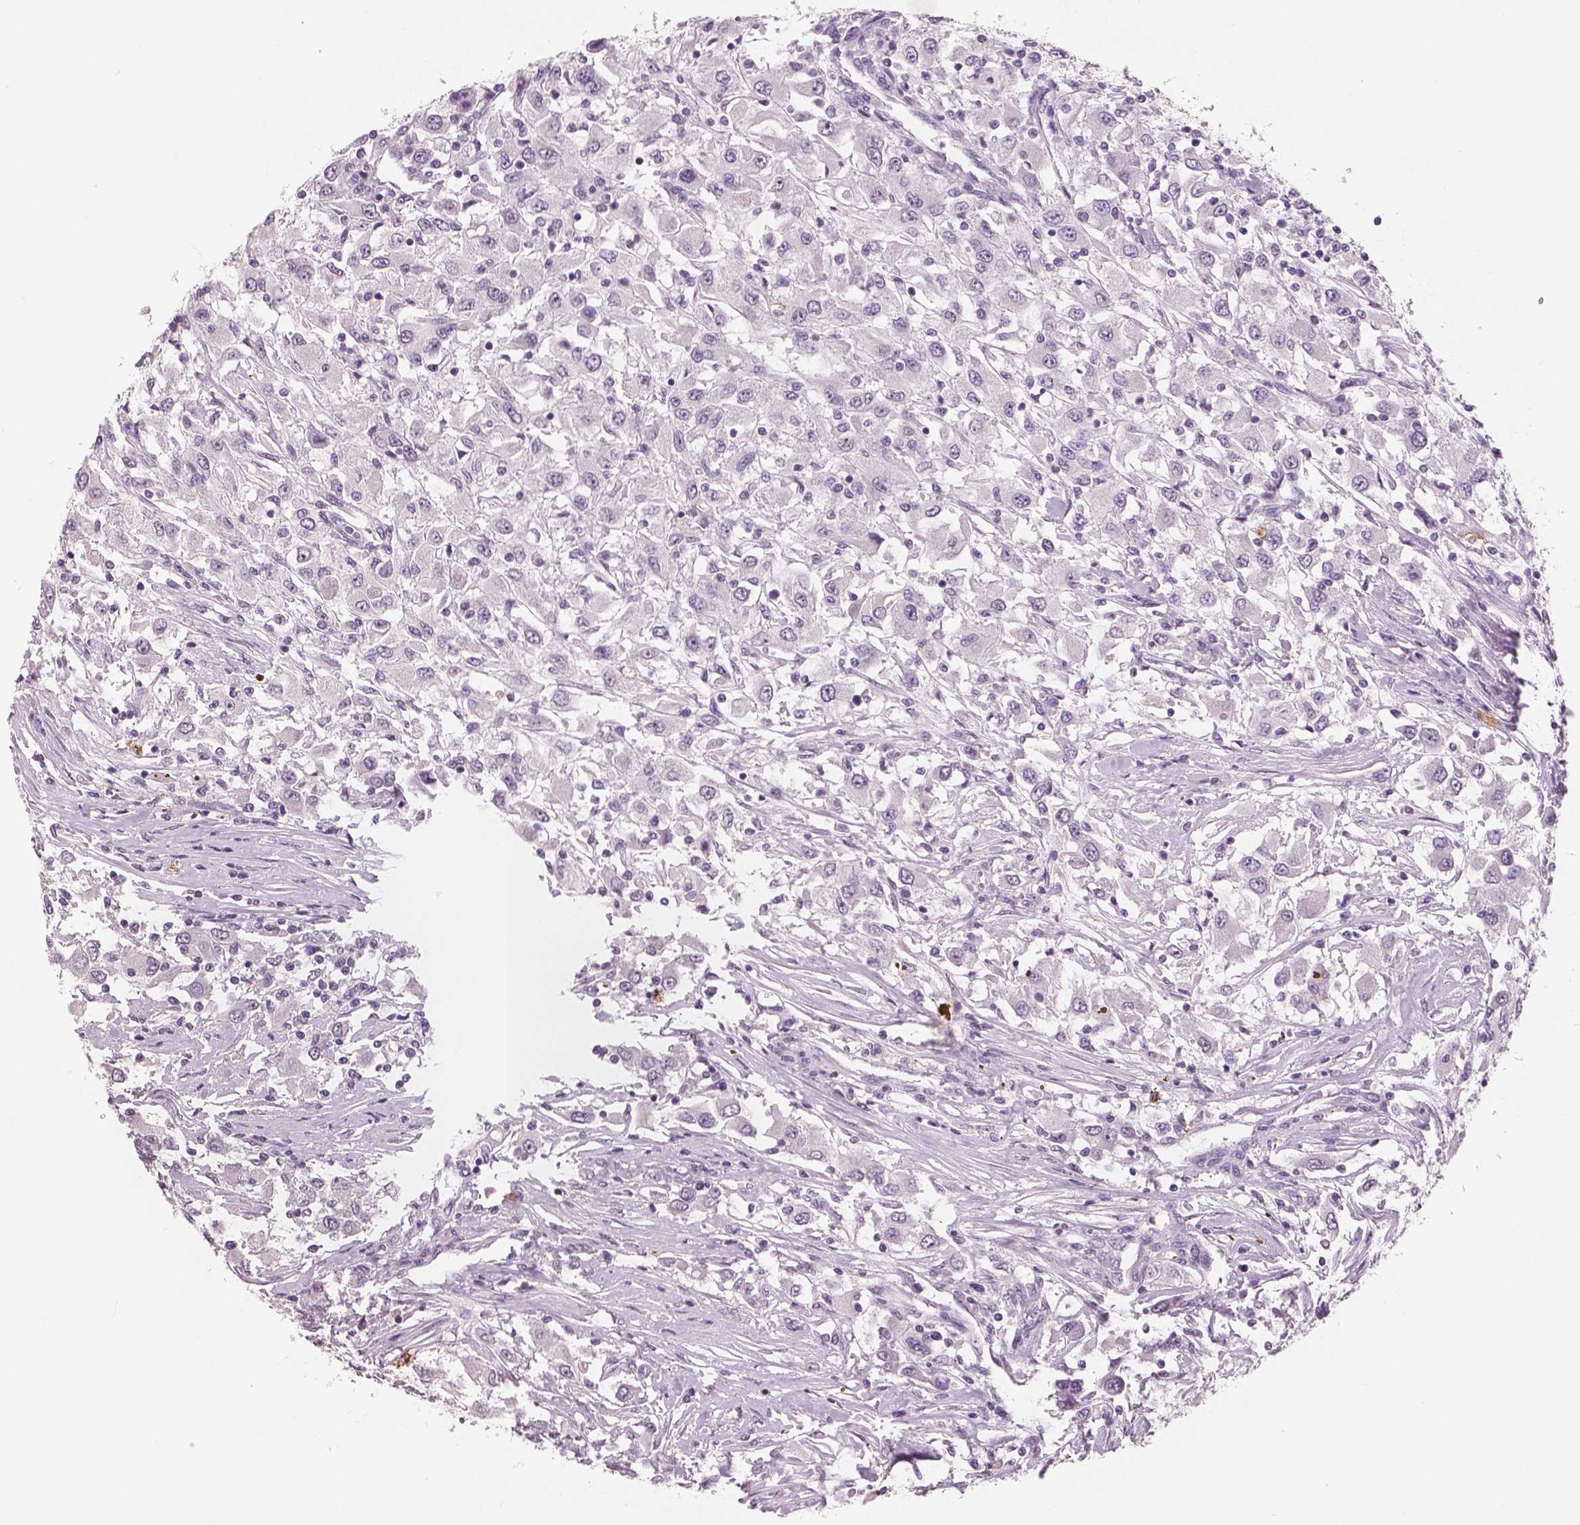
{"staining": {"intensity": "negative", "quantity": "none", "location": "none"}, "tissue": "renal cancer", "cell_type": "Tumor cells", "image_type": "cancer", "snomed": [{"axis": "morphology", "description": "Adenocarcinoma, NOS"}, {"axis": "topography", "description": "Kidney"}], "caption": "Tumor cells are negative for protein expression in human renal cancer.", "gene": "KIT", "patient": {"sex": "female", "age": 67}}